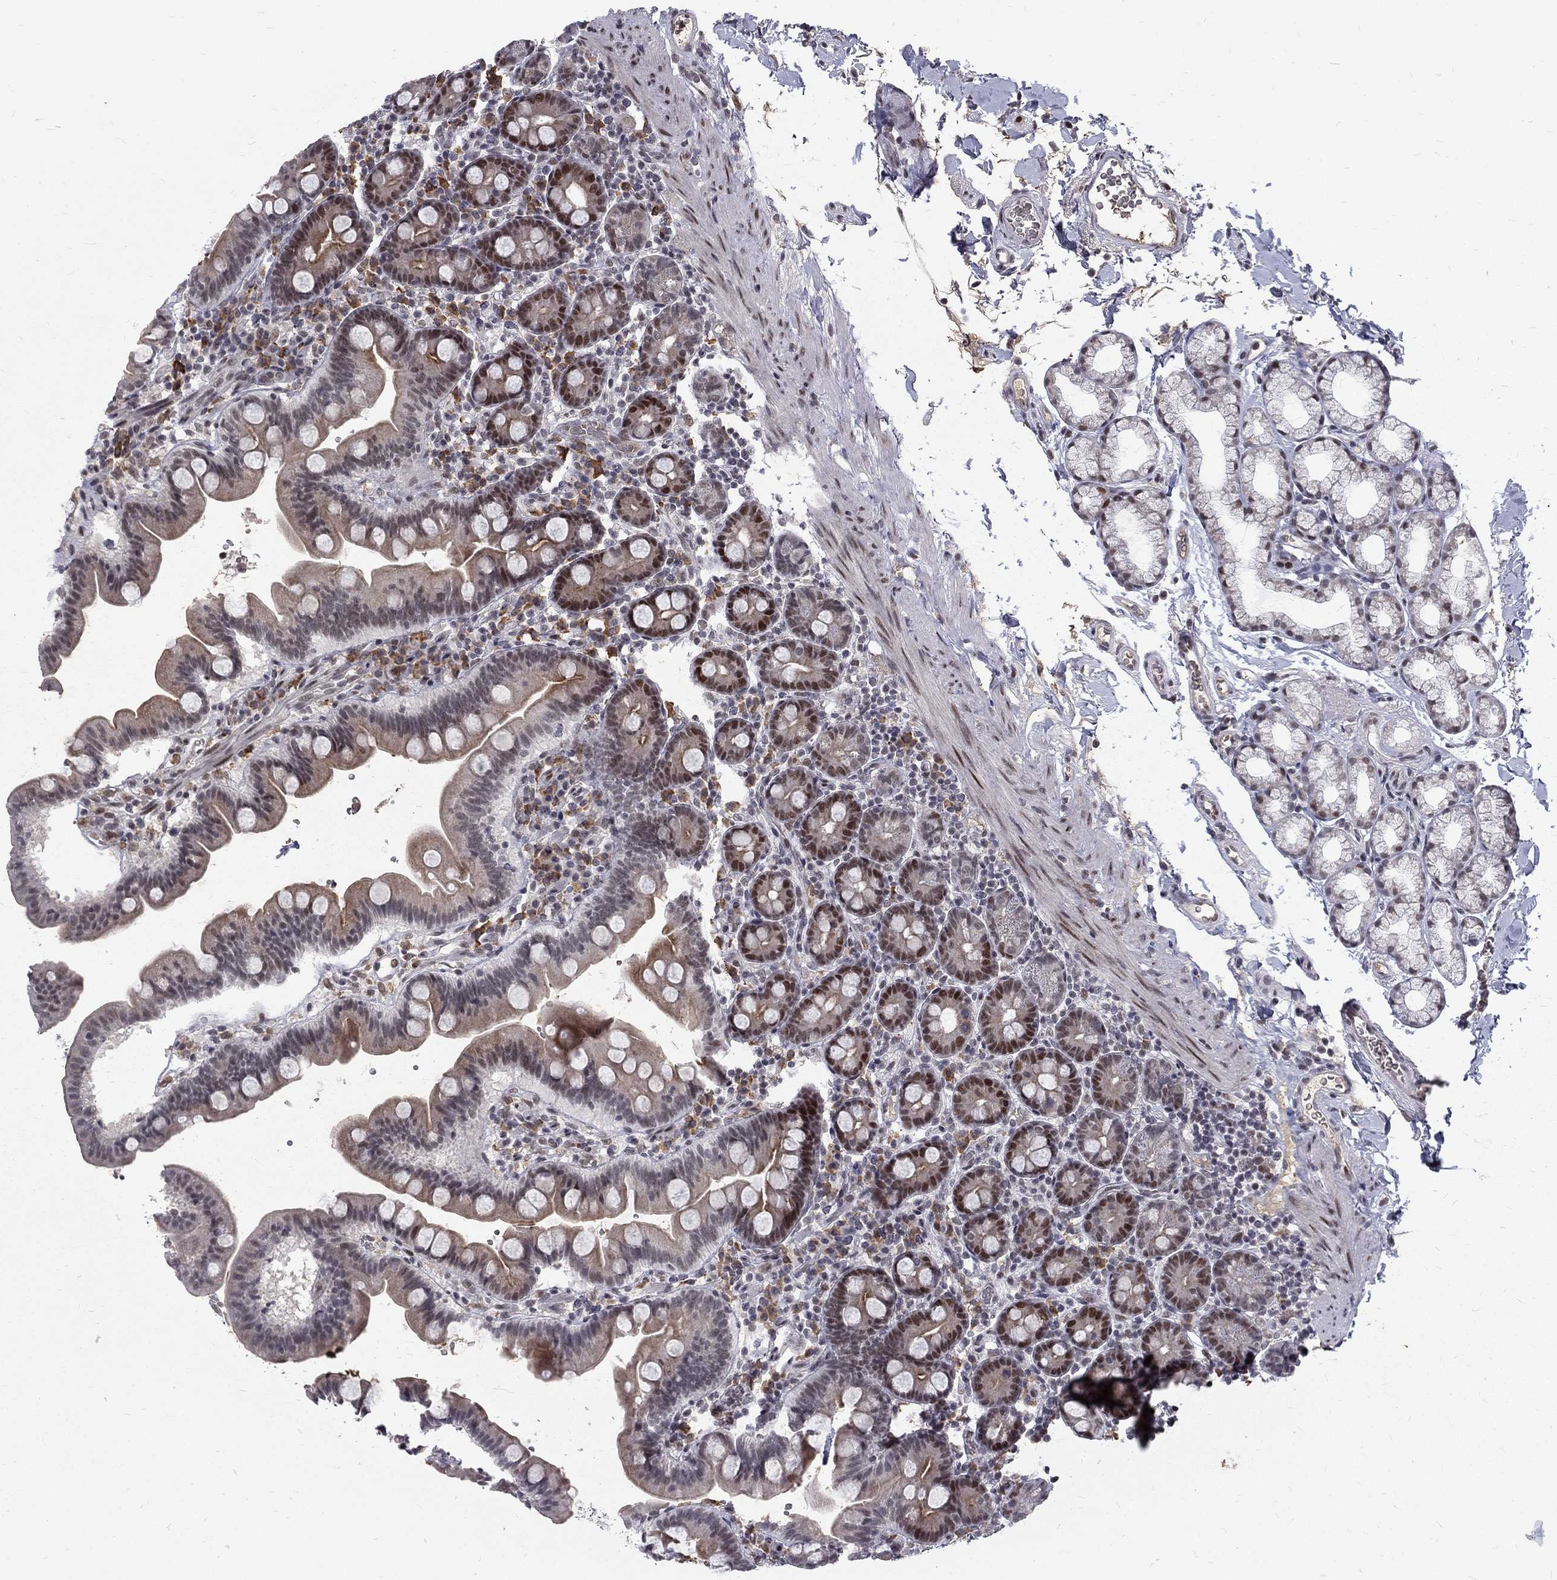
{"staining": {"intensity": "strong", "quantity": "<25%", "location": "nuclear"}, "tissue": "duodenum", "cell_type": "Glandular cells", "image_type": "normal", "snomed": [{"axis": "morphology", "description": "Normal tissue, NOS"}, {"axis": "topography", "description": "Duodenum"}], "caption": "Immunohistochemistry (IHC) (DAB (3,3'-diaminobenzidine)) staining of unremarkable human duodenum reveals strong nuclear protein expression in approximately <25% of glandular cells.", "gene": "TCEAL1", "patient": {"sex": "male", "age": 59}}